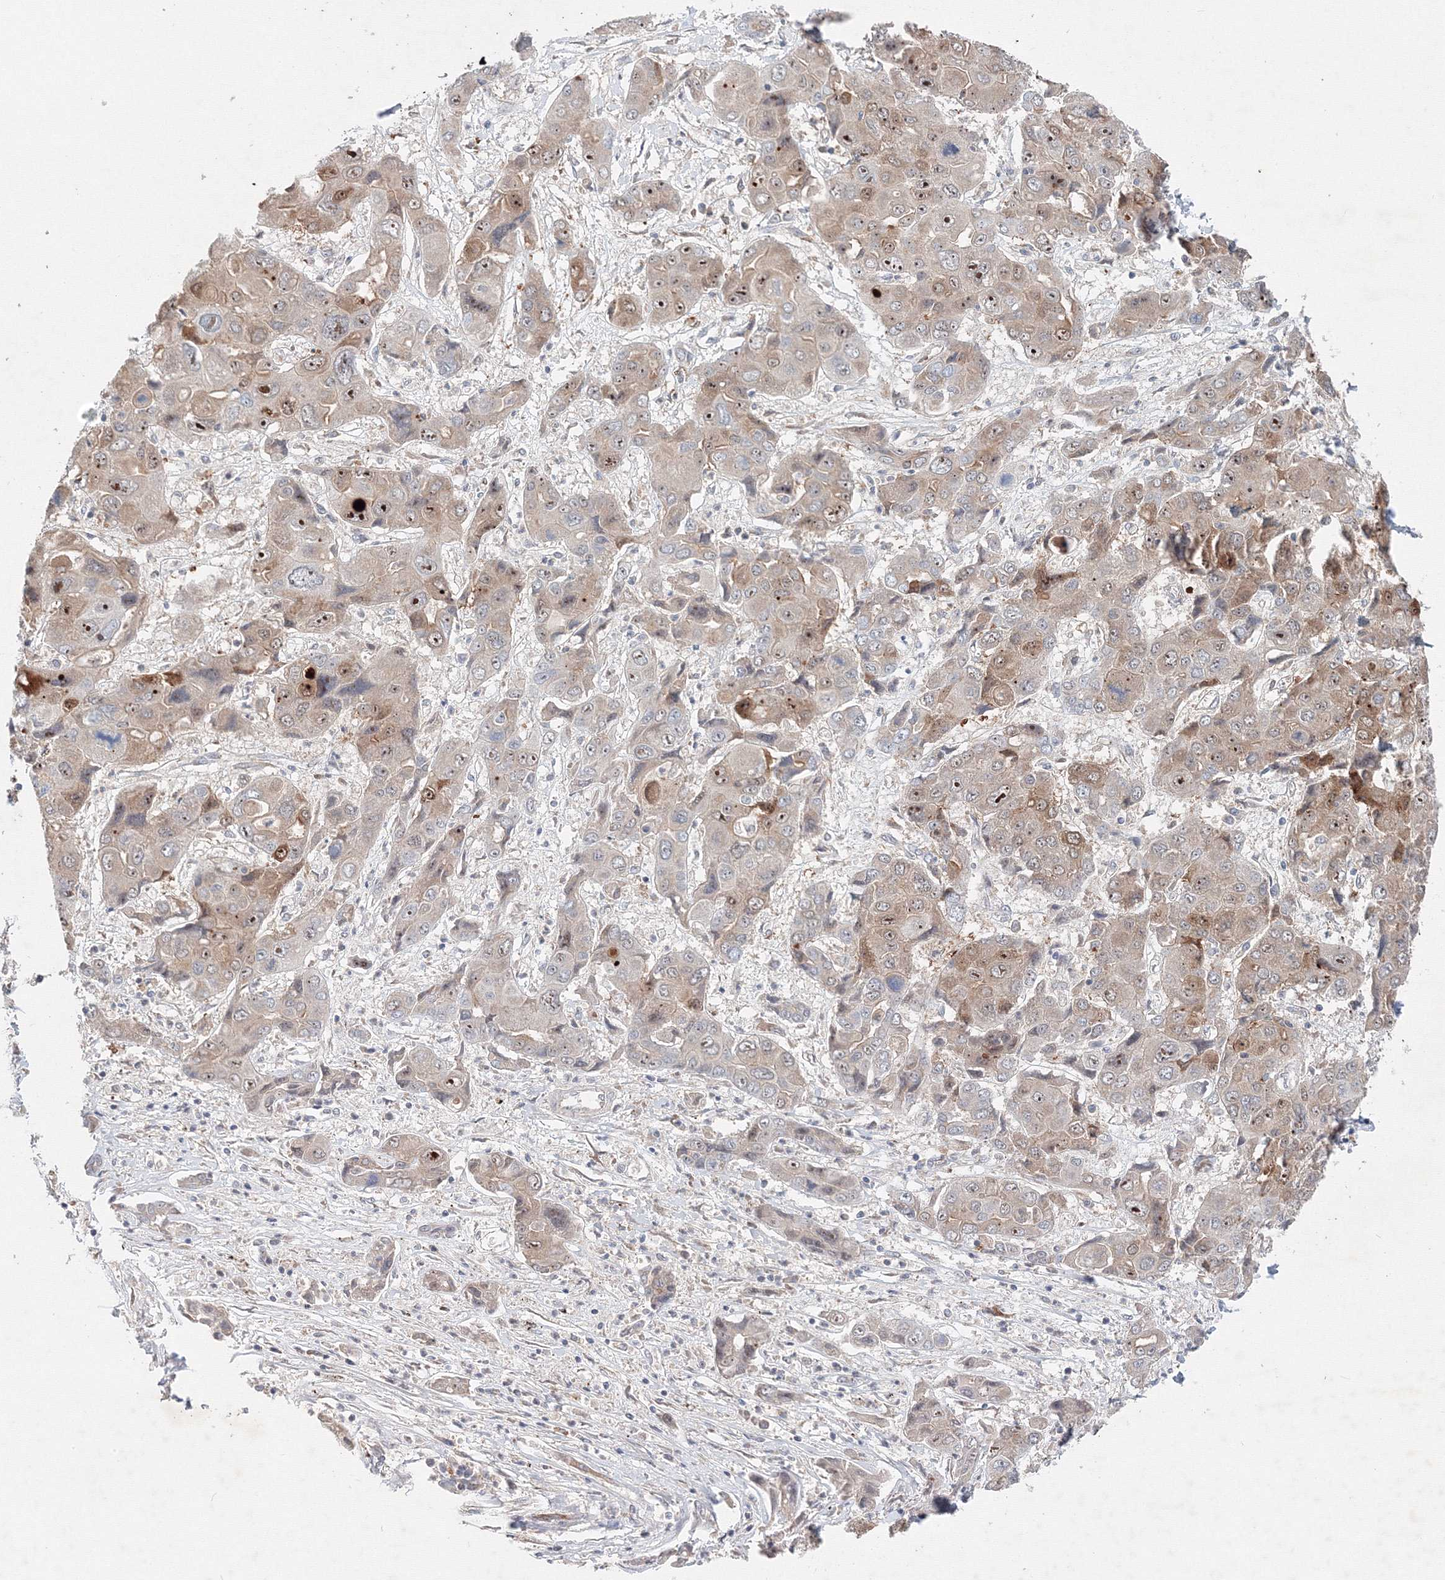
{"staining": {"intensity": "moderate", "quantity": "25%-75%", "location": "cytoplasmic/membranous,nuclear"}, "tissue": "liver cancer", "cell_type": "Tumor cells", "image_type": "cancer", "snomed": [{"axis": "morphology", "description": "Cholangiocarcinoma"}, {"axis": "topography", "description": "Liver"}], "caption": "An IHC micrograph of tumor tissue is shown. Protein staining in brown highlights moderate cytoplasmic/membranous and nuclear positivity in liver cancer within tumor cells.", "gene": "WDR49", "patient": {"sex": "male", "age": 67}}